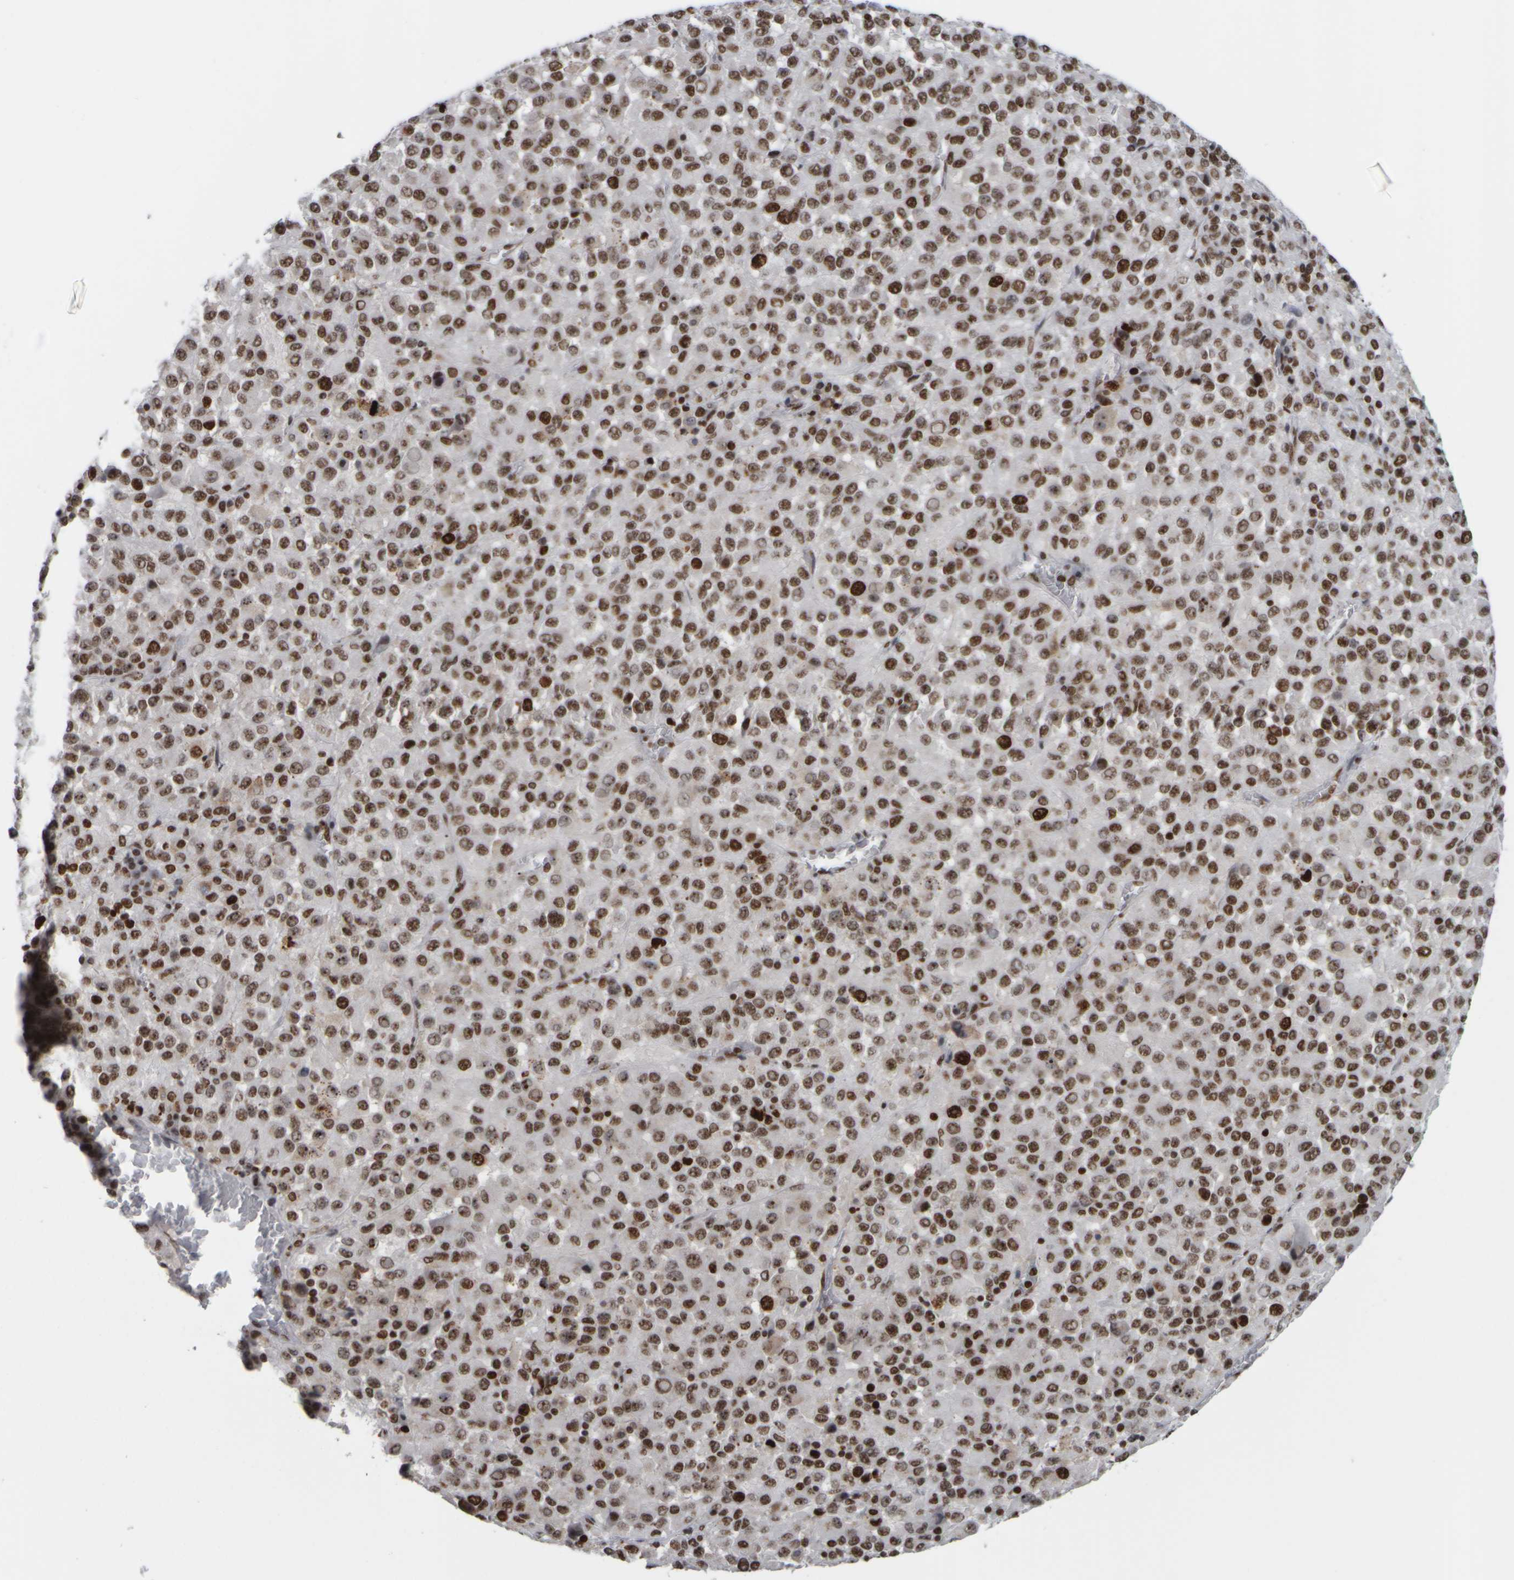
{"staining": {"intensity": "moderate", "quantity": ">75%", "location": "nuclear"}, "tissue": "melanoma", "cell_type": "Tumor cells", "image_type": "cancer", "snomed": [{"axis": "morphology", "description": "Malignant melanoma, Metastatic site"}, {"axis": "topography", "description": "Lung"}], "caption": "The micrograph reveals a brown stain indicating the presence of a protein in the nuclear of tumor cells in melanoma.", "gene": "TOP2B", "patient": {"sex": "male", "age": 64}}